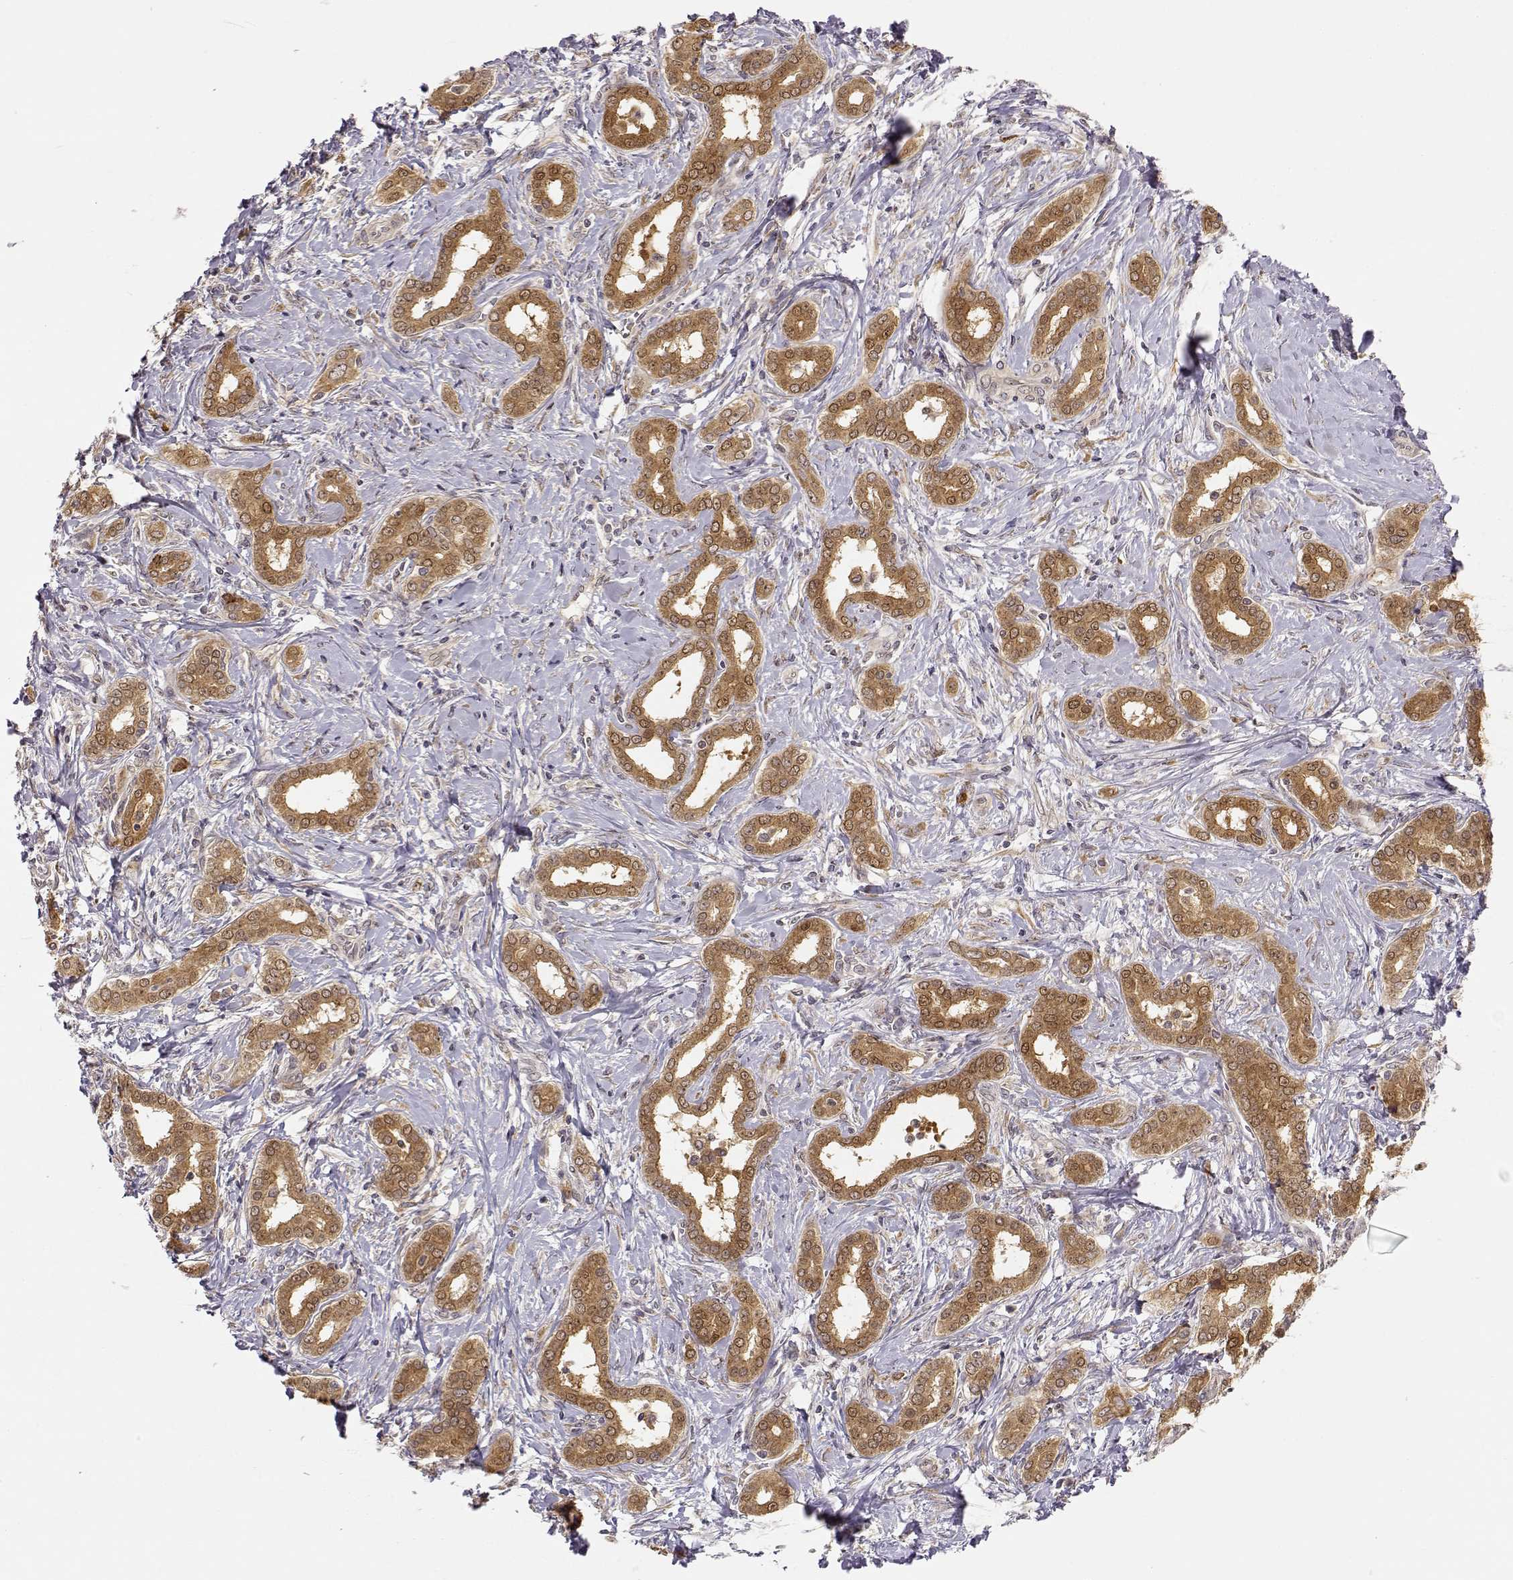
{"staining": {"intensity": "moderate", "quantity": ">75%", "location": "cytoplasmic/membranous,nuclear"}, "tissue": "liver cancer", "cell_type": "Tumor cells", "image_type": "cancer", "snomed": [{"axis": "morphology", "description": "Cholangiocarcinoma"}, {"axis": "topography", "description": "Liver"}], "caption": "This photomicrograph exhibits liver cholangiocarcinoma stained with immunohistochemistry (IHC) to label a protein in brown. The cytoplasmic/membranous and nuclear of tumor cells show moderate positivity for the protein. Nuclei are counter-stained blue.", "gene": "ERGIC2", "patient": {"sex": "female", "age": 47}}